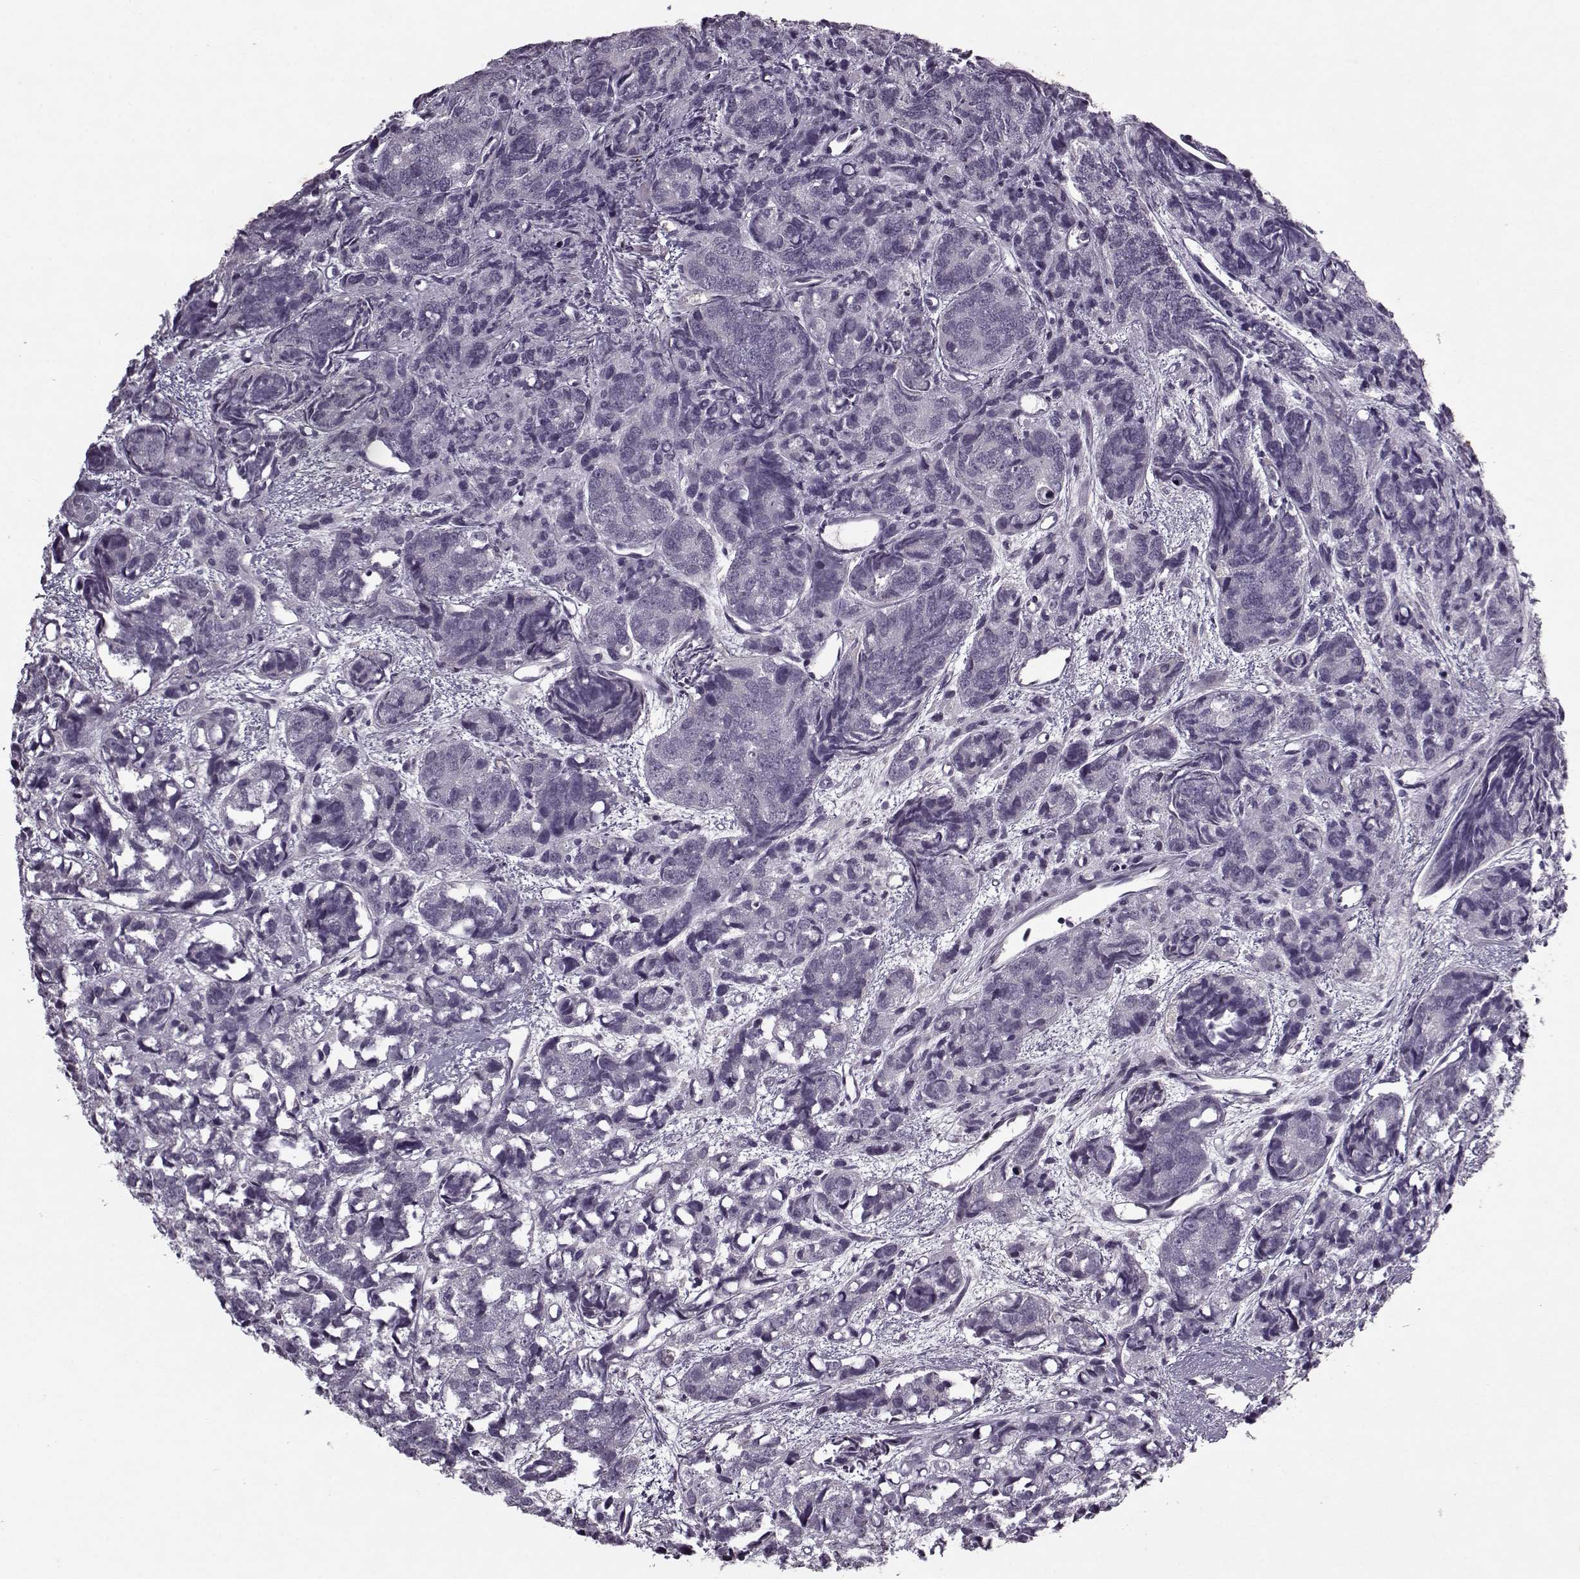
{"staining": {"intensity": "negative", "quantity": "none", "location": "none"}, "tissue": "prostate cancer", "cell_type": "Tumor cells", "image_type": "cancer", "snomed": [{"axis": "morphology", "description": "Adenocarcinoma, High grade"}, {"axis": "topography", "description": "Prostate"}], "caption": "Protein analysis of prostate cancer reveals no significant expression in tumor cells. (Brightfield microscopy of DAB immunohistochemistry (IHC) at high magnification).", "gene": "KRT9", "patient": {"sex": "male", "age": 77}}